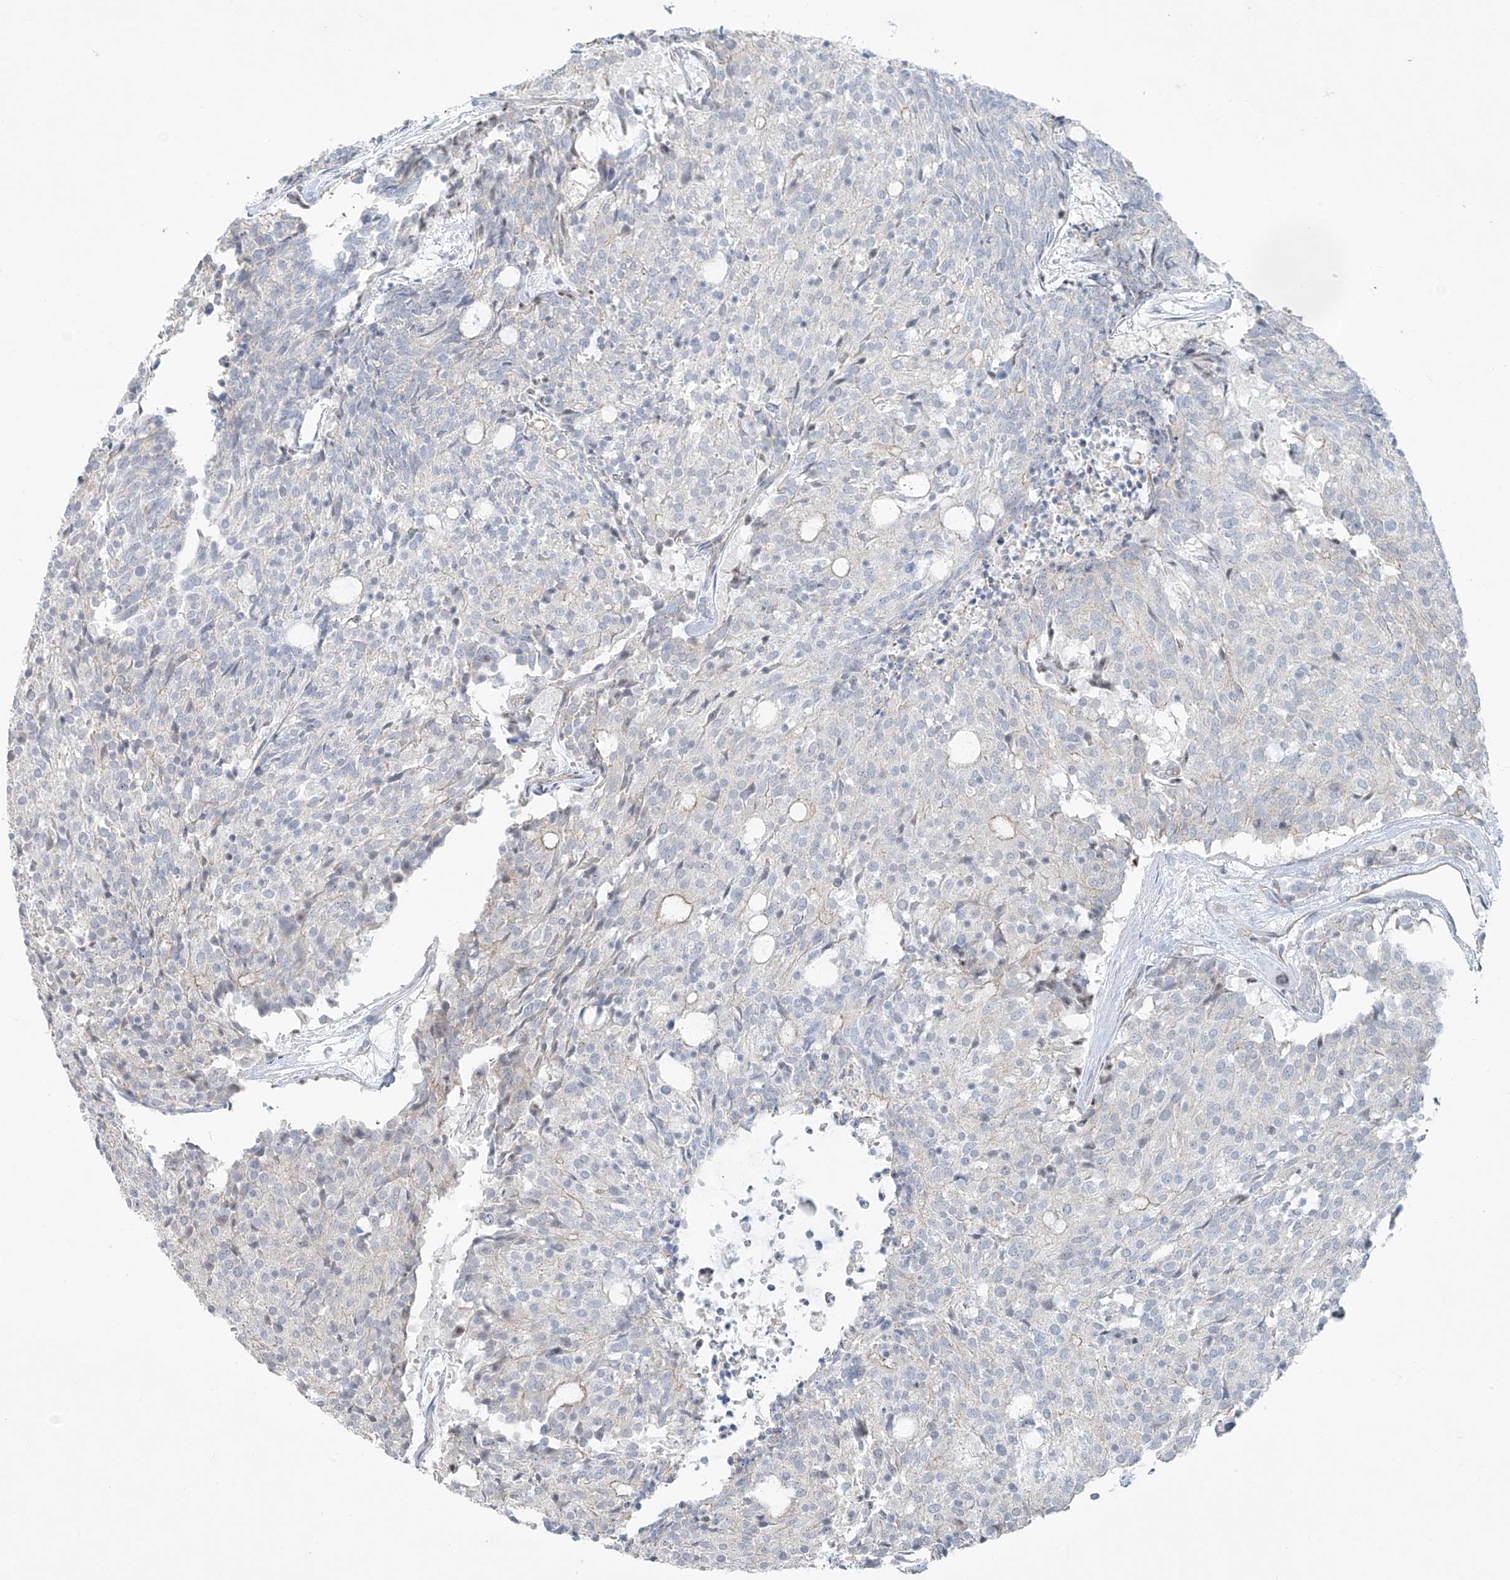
{"staining": {"intensity": "negative", "quantity": "none", "location": "none"}, "tissue": "carcinoid", "cell_type": "Tumor cells", "image_type": "cancer", "snomed": [{"axis": "morphology", "description": "Carcinoid, malignant, NOS"}, {"axis": "topography", "description": "Pancreas"}], "caption": "Human carcinoid (malignant) stained for a protein using immunohistochemistry demonstrates no positivity in tumor cells.", "gene": "TUBE1", "patient": {"sex": "female", "age": 54}}